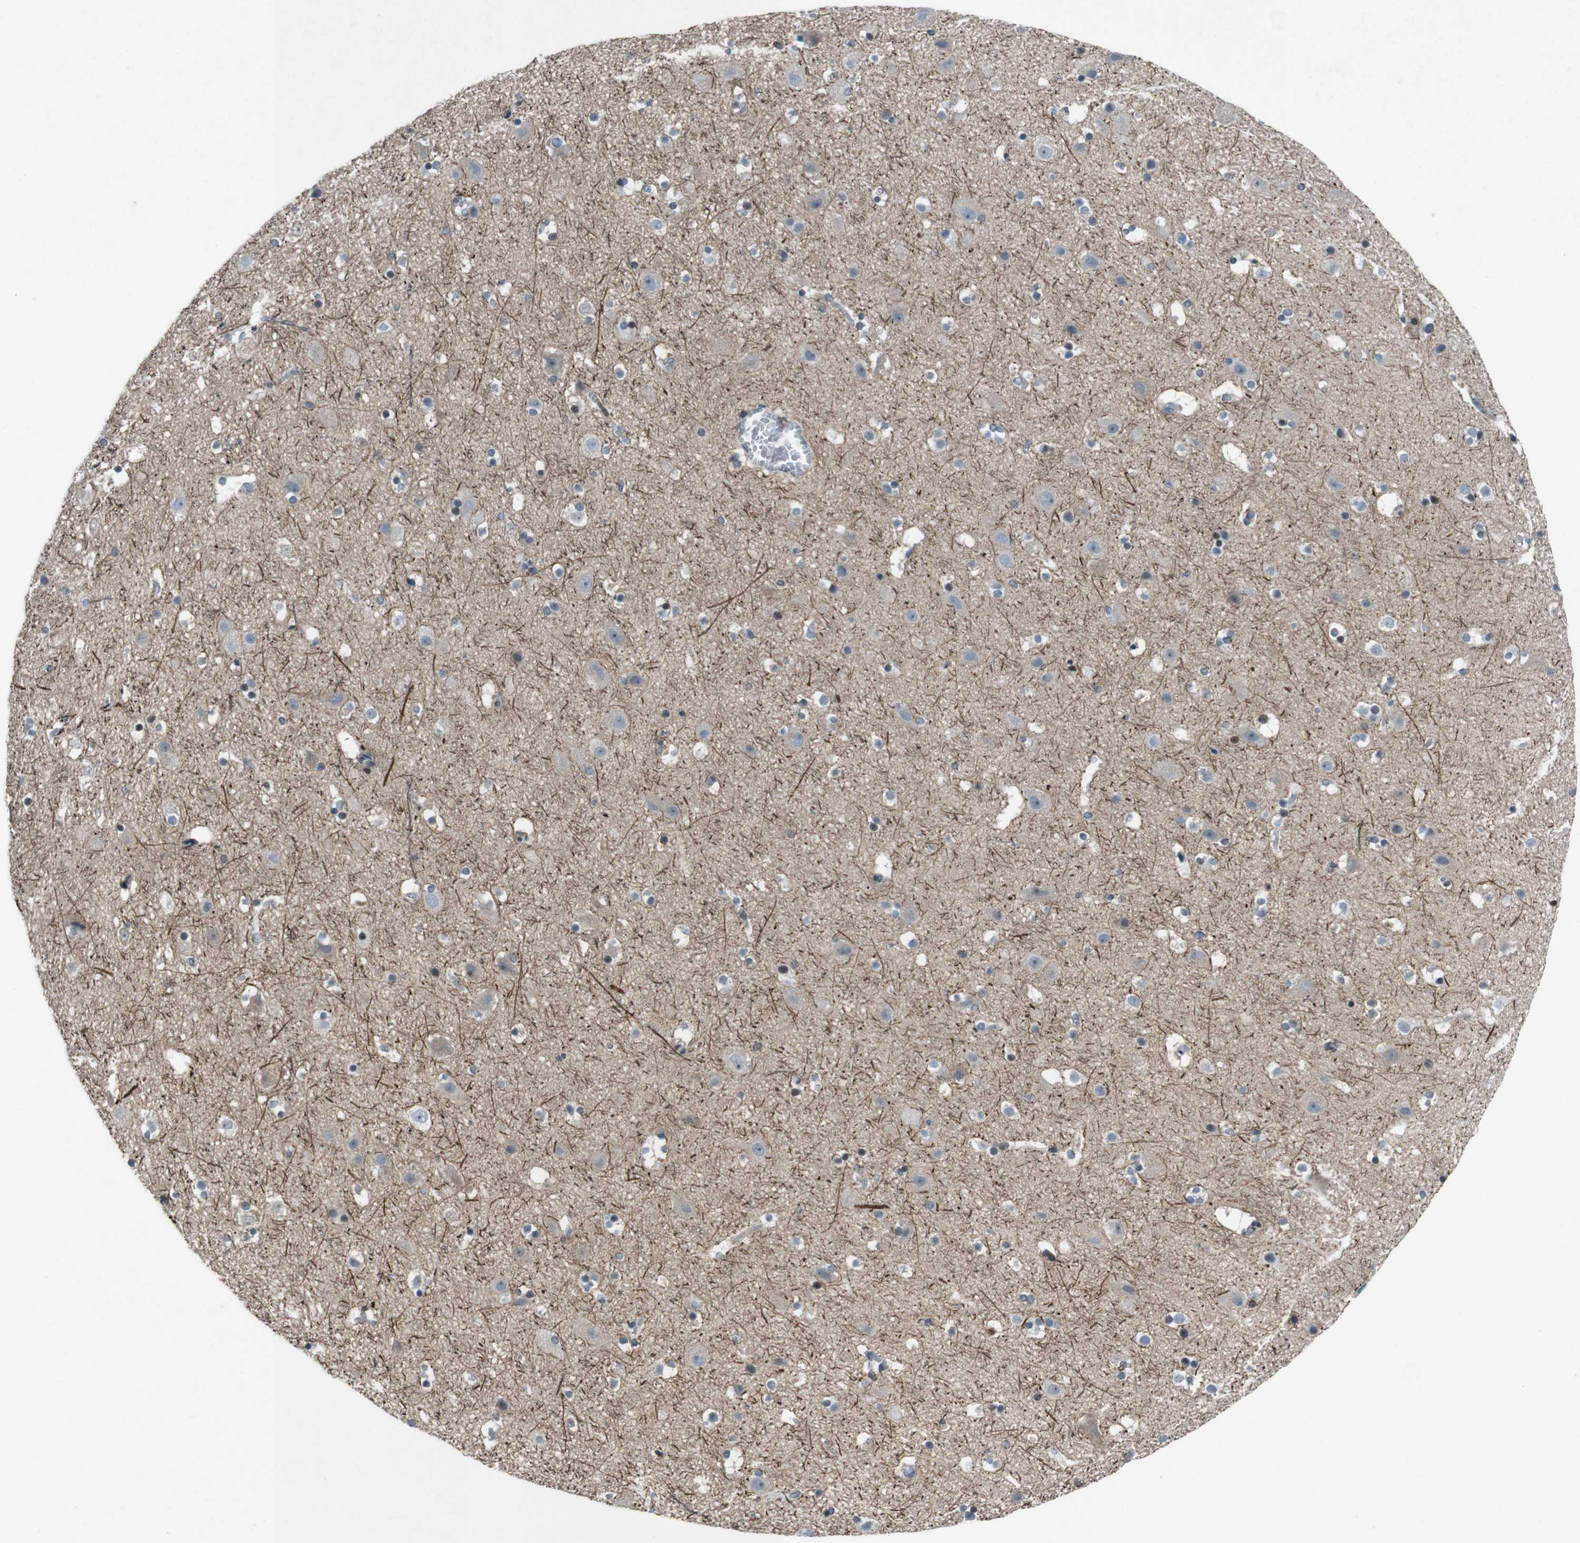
{"staining": {"intensity": "negative", "quantity": "none", "location": "none"}, "tissue": "cerebral cortex", "cell_type": "Endothelial cells", "image_type": "normal", "snomed": [{"axis": "morphology", "description": "Normal tissue, NOS"}, {"axis": "topography", "description": "Cerebral cortex"}], "caption": "High power microscopy micrograph of an immunohistochemistry (IHC) image of benign cerebral cortex, revealing no significant positivity in endothelial cells.", "gene": "UGT1A6", "patient": {"sex": "male", "age": 45}}